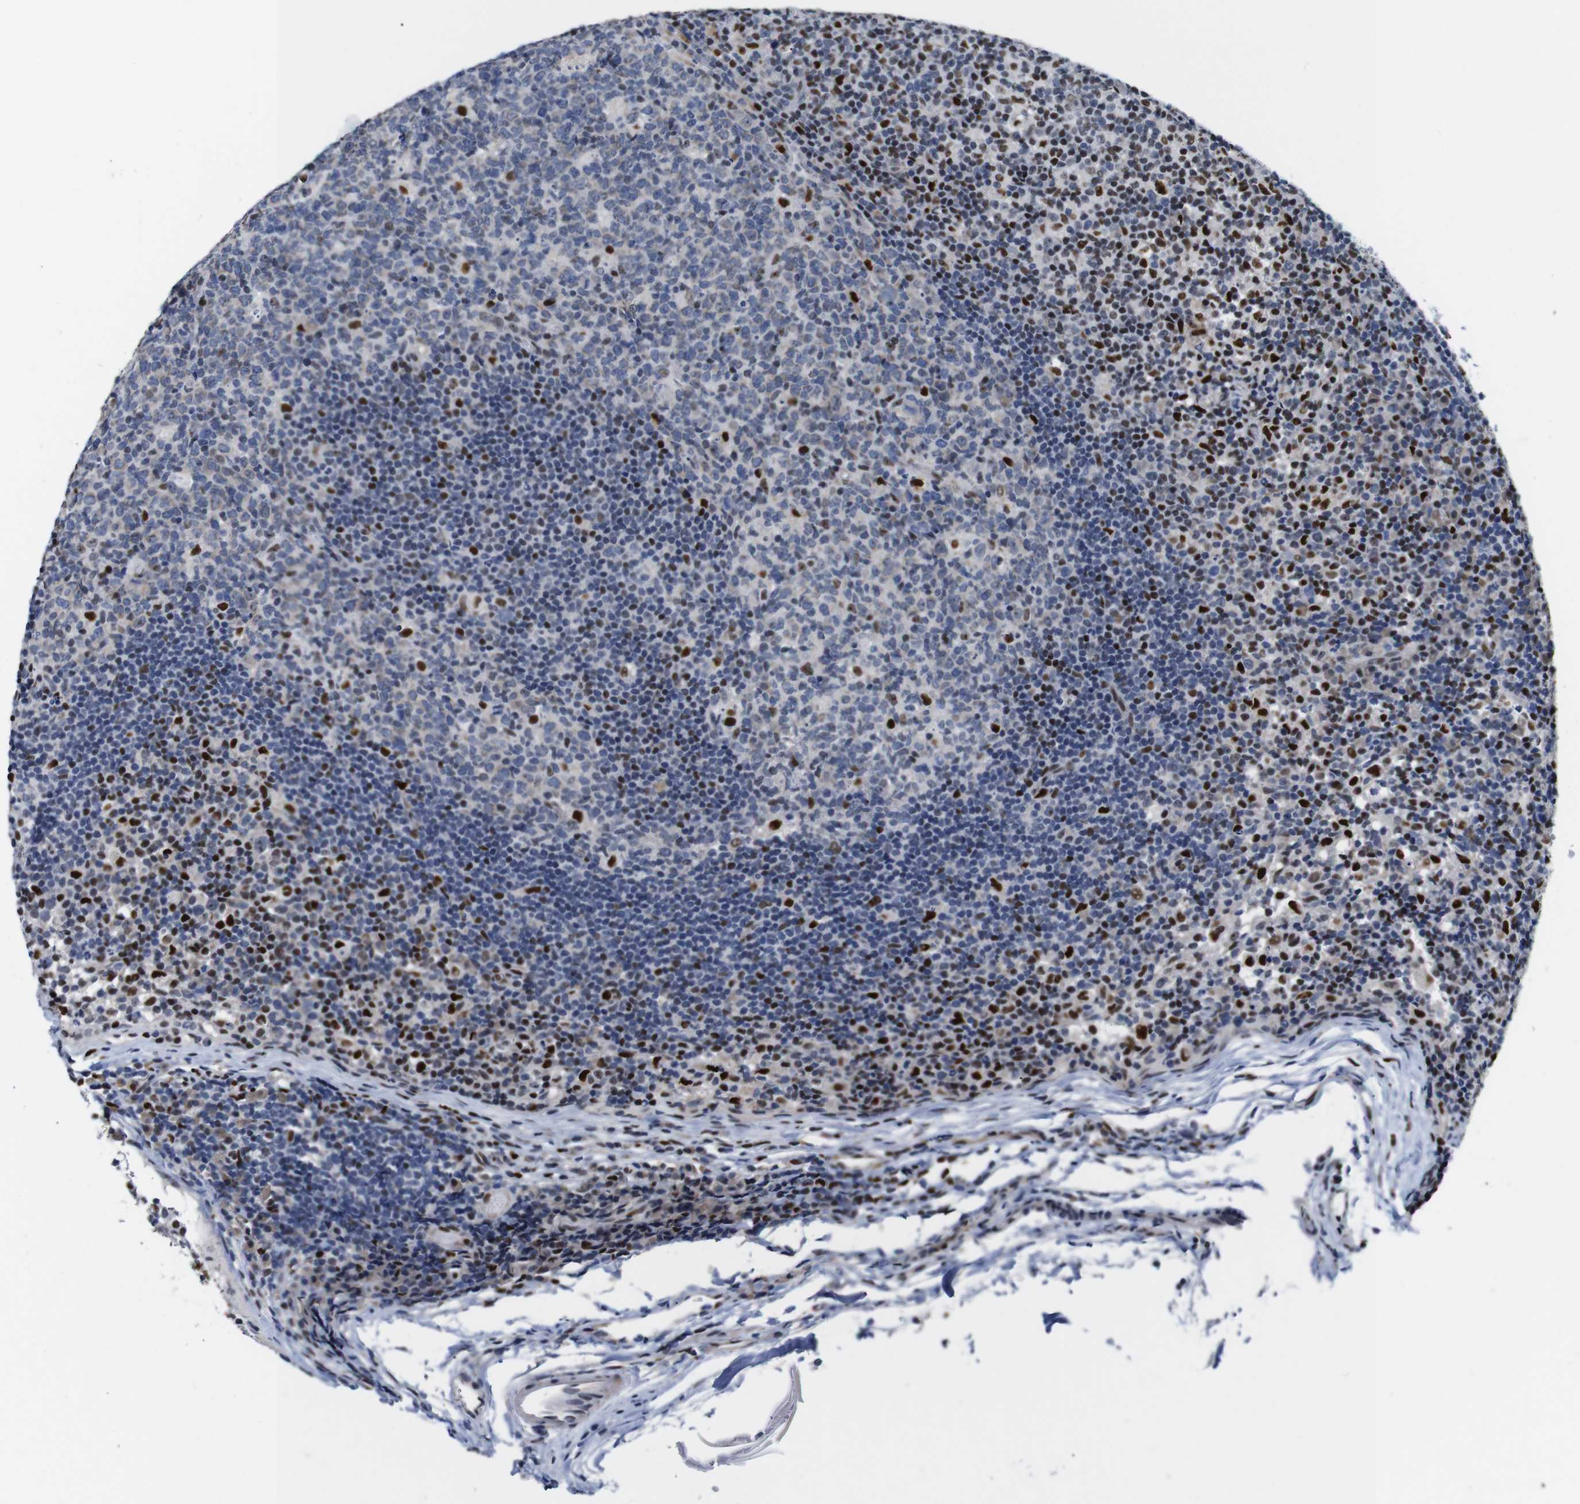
{"staining": {"intensity": "strong", "quantity": "<25%", "location": "nuclear"}, "tissue": "lymph node", "cell_type": "Germinal center cells", "image_type": "normal", "snomed": [{"axis": "morphology", "description": "Normal tissue, NOS"}, {"axis": "morphology", "description": "Inflammation, NOS"}, {"axis": "topography", "description": "Lymph node"}], "caption": "Immunohistochemistry (IHC) image of unremarkable lymph node stained for a protein (brown), which shows medium levels of strong nuclear positivity in about <25% of germinal center cells.", "gene": "GATA6", "patient": {"sex": "male", "age": 55}}